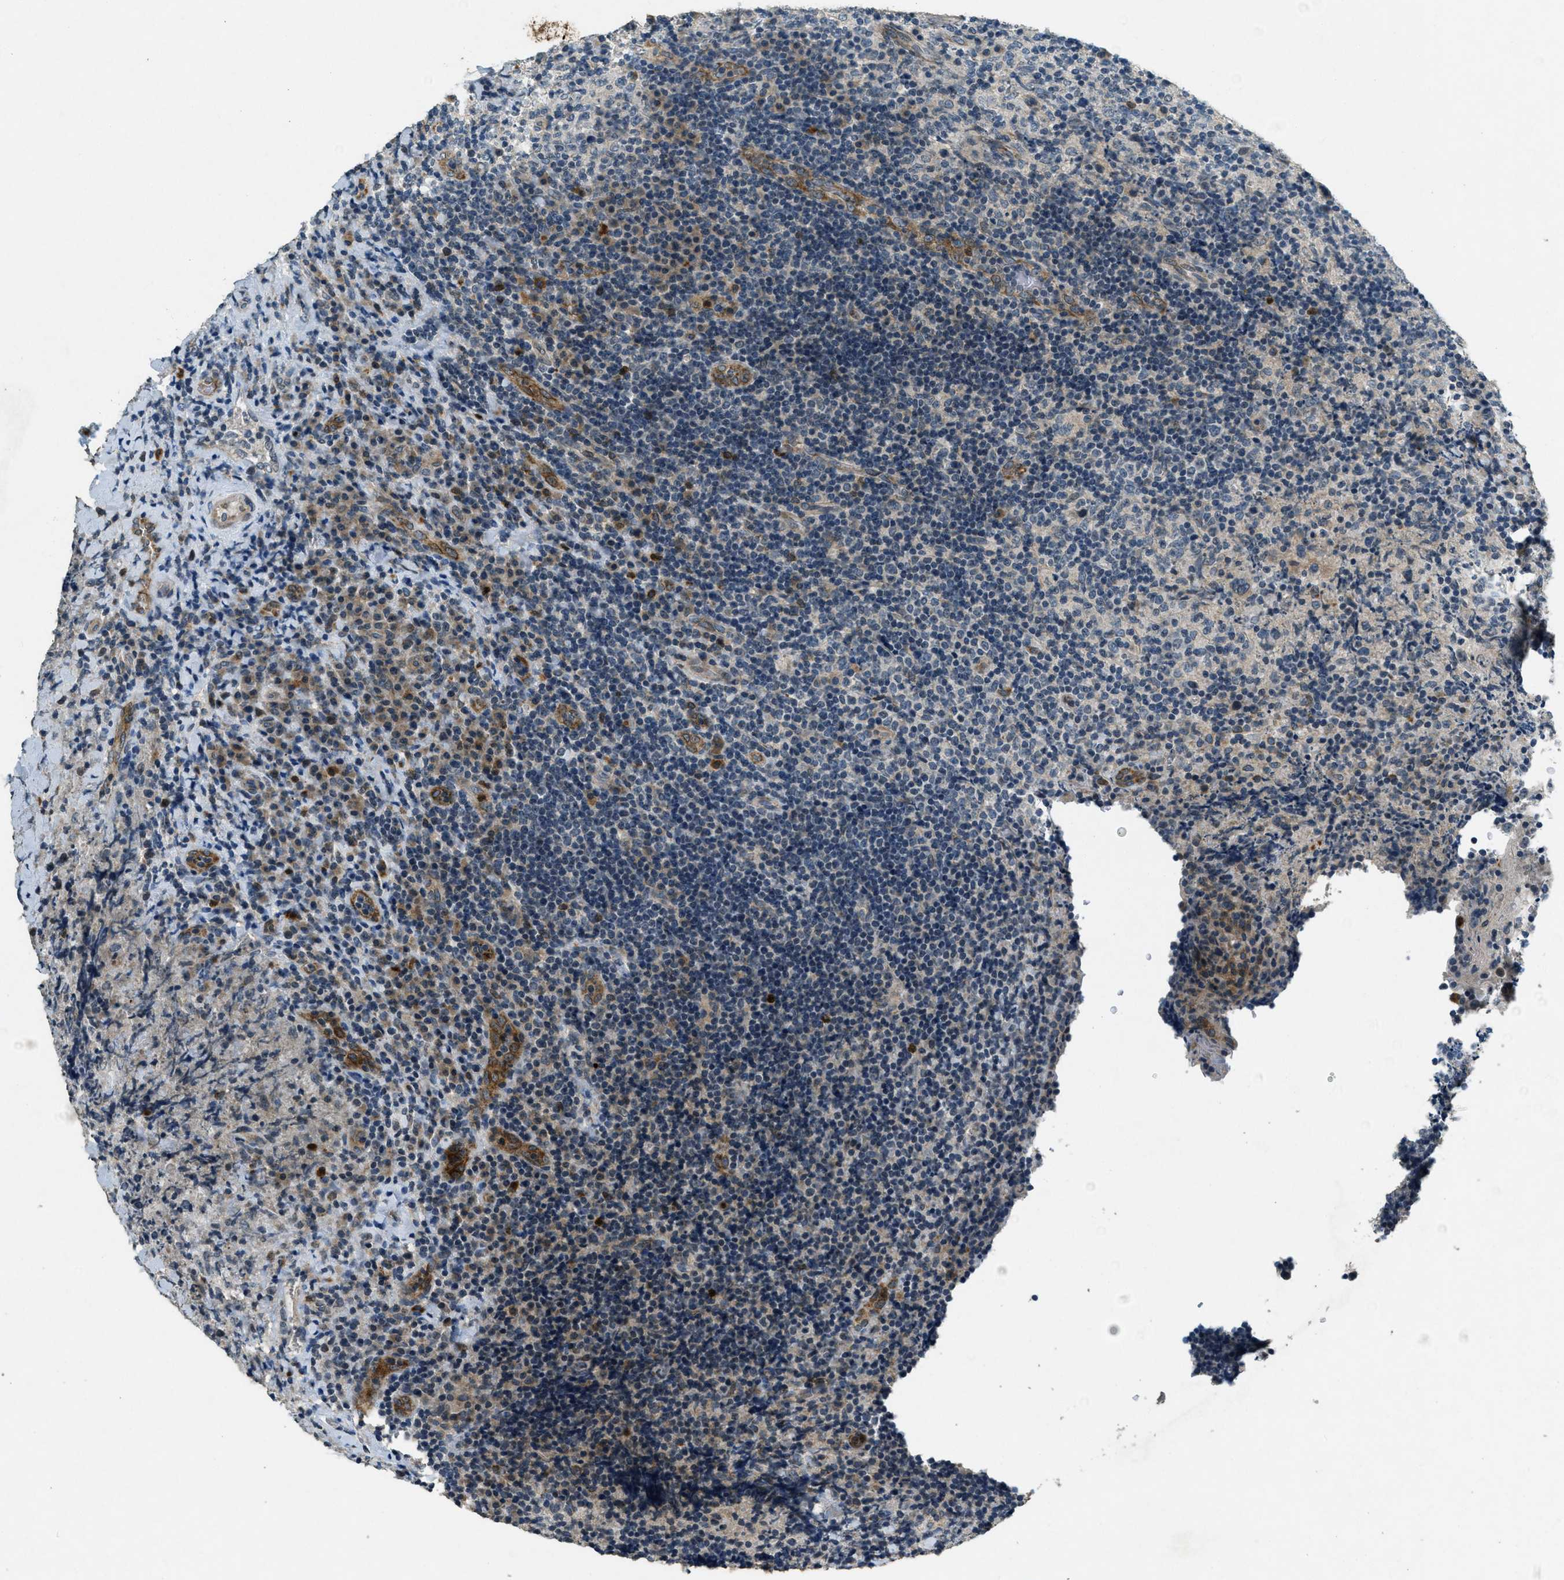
{"staining": {"intensity": "weak", "quantity": "<25%", "location": "cytoplasmic/membranous"}, "tissue": "lymphoma", "cell_type": "Tumor cells", "image_type": "cancer", "snomed": [{"axis": "morphology", "description": "Malignant lymphoma, non-Hodgkin's type, High grade"}, {"axis": "topography", "description": "Tonsil"}], "caption": "DAB immunohistochemical staining of lymphoma displays no significant expression in tumor cells.", "gene": "RAB3D", "patient": {"sex": "female", "age": 36}}